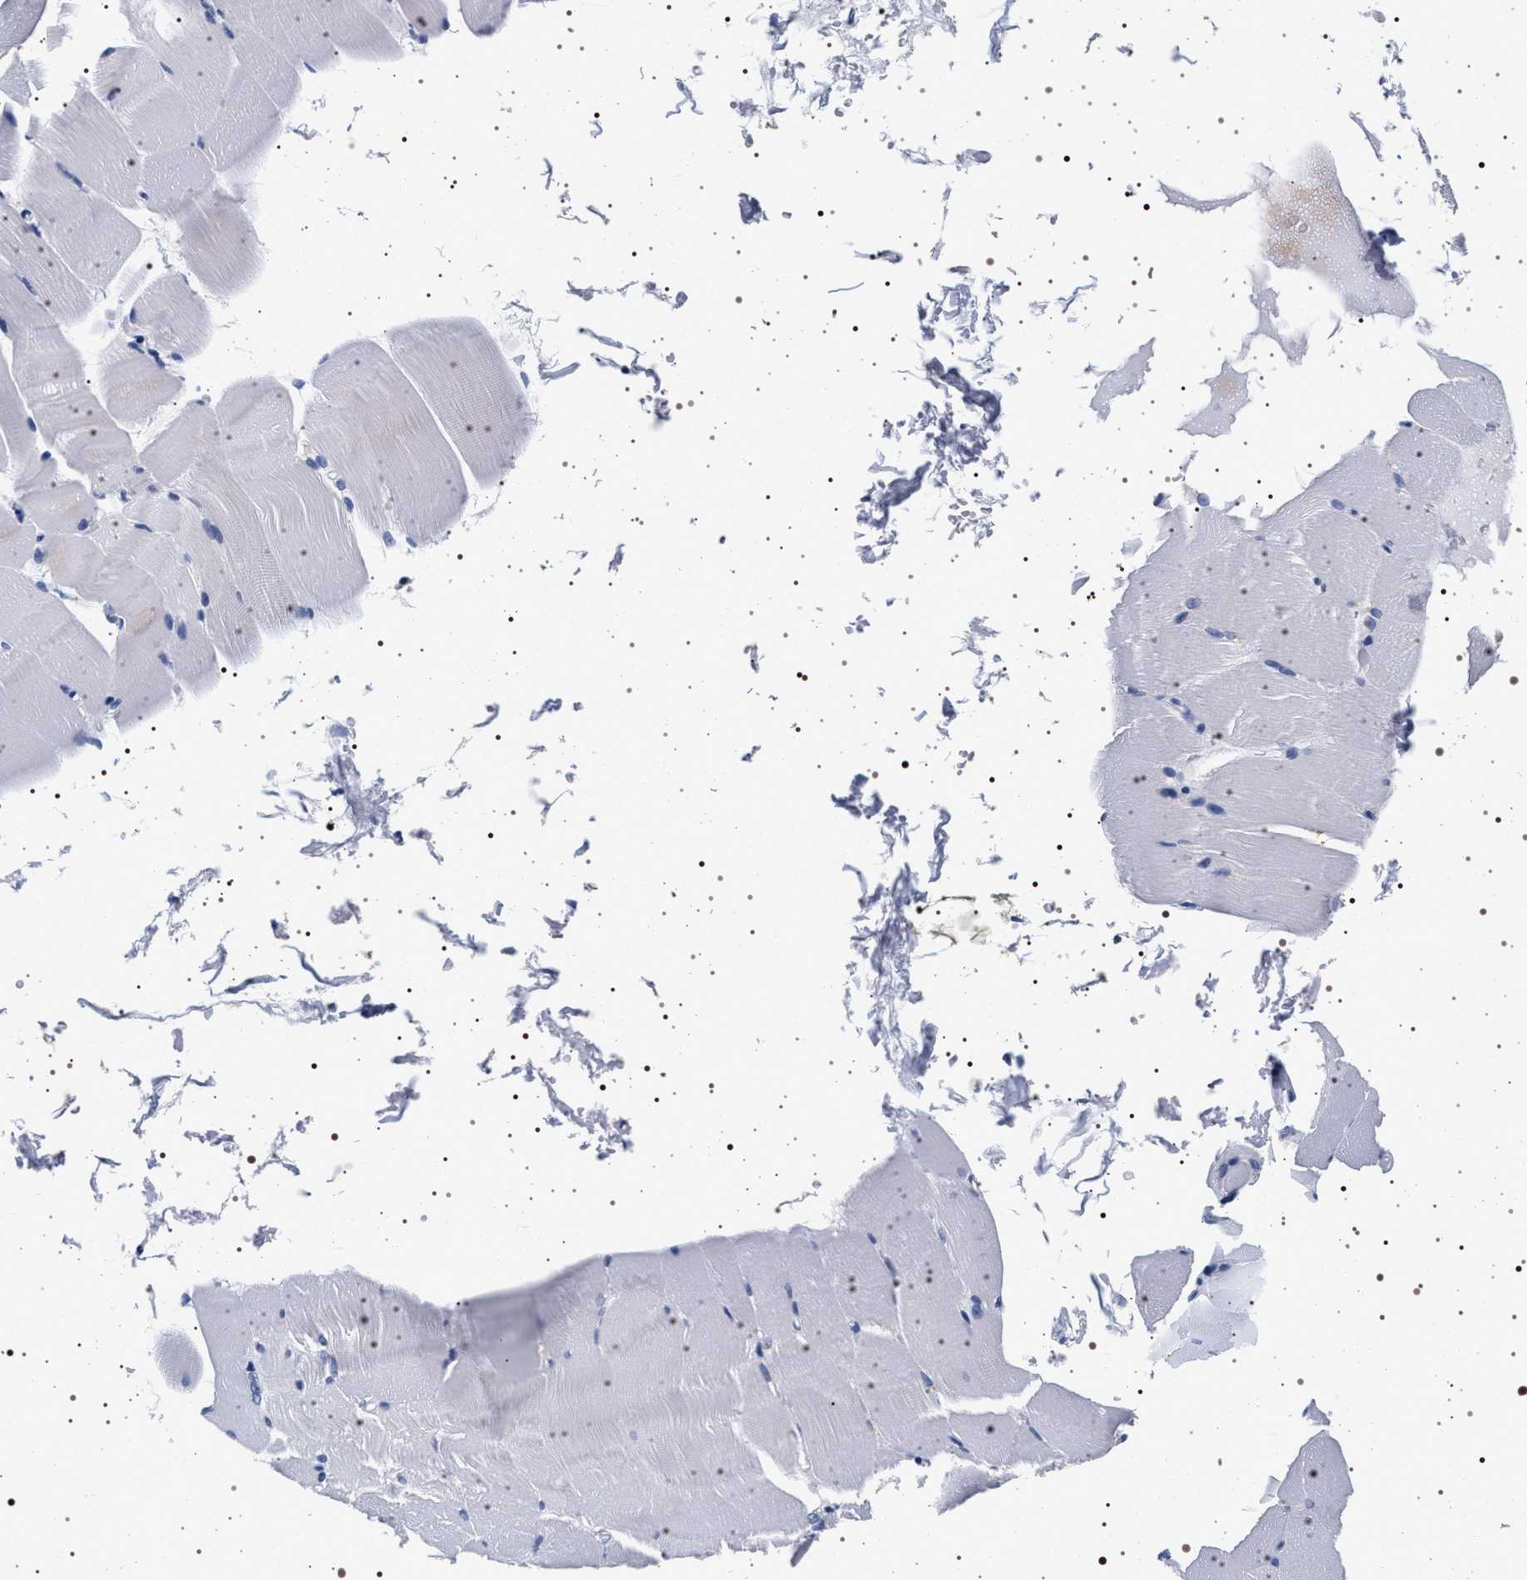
{"staining": {"intensity": "negative", "quantity": "none", "location": "none"}, "tissue": "skeletal muscle", "cell_type": "Myocytes", "image_type": "normal", "snomed": [{"axis": "morphology", "description": "Normal tissue, NOS"}, {"axis": "topography", "description": "Skeletal muscle"}, {"axis": "topography", "description": "Parathyroid gland"}], "caption": "Immunohistochemistry (IHC) of unremarkable skeletal muscle displays no staining in myocytes.", "gene": "SYN1", "patient": {"sex": "female", "age": 37}}